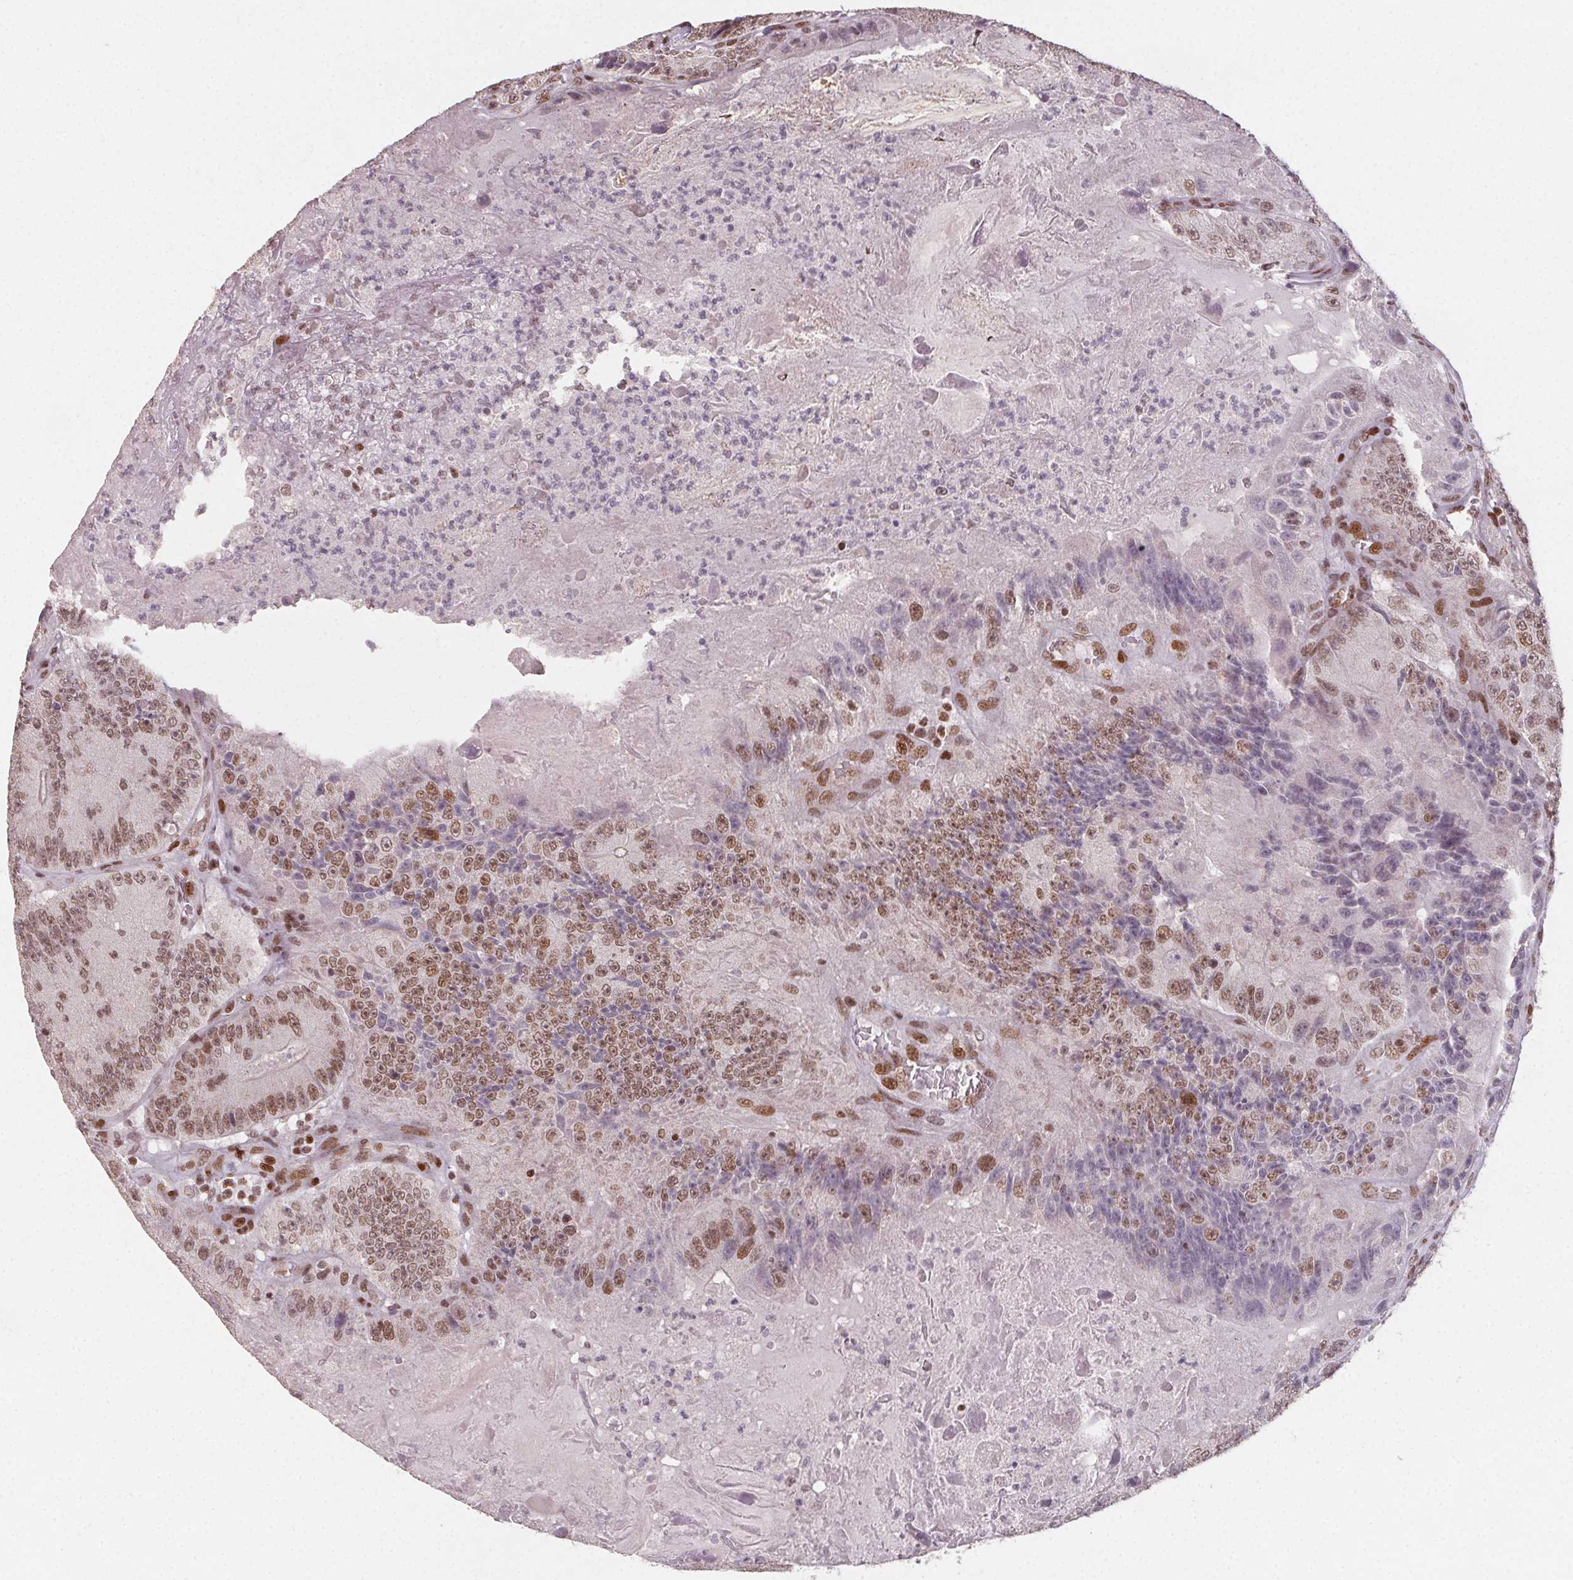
{"staining": {"intensity": "moderate", "quantity": ">75%", "location": "nuclear"}, "tissue": "colorectal cancer", "cell_type": "Tumor cells", "image_type": "cancer", "snomed": [{"axis": "morphology", "description": "Adenocarcinoma, NOS"}, {"axis": "topography", "description": "Colon"}], "caption": "Human colorectal cancer stained for a protein (brown) reveals moderate nuclear positive positivity in approximately >75% of tumor cells.", "gene": "KMT2A", "patient": {"sex": "female", "age": 86}}